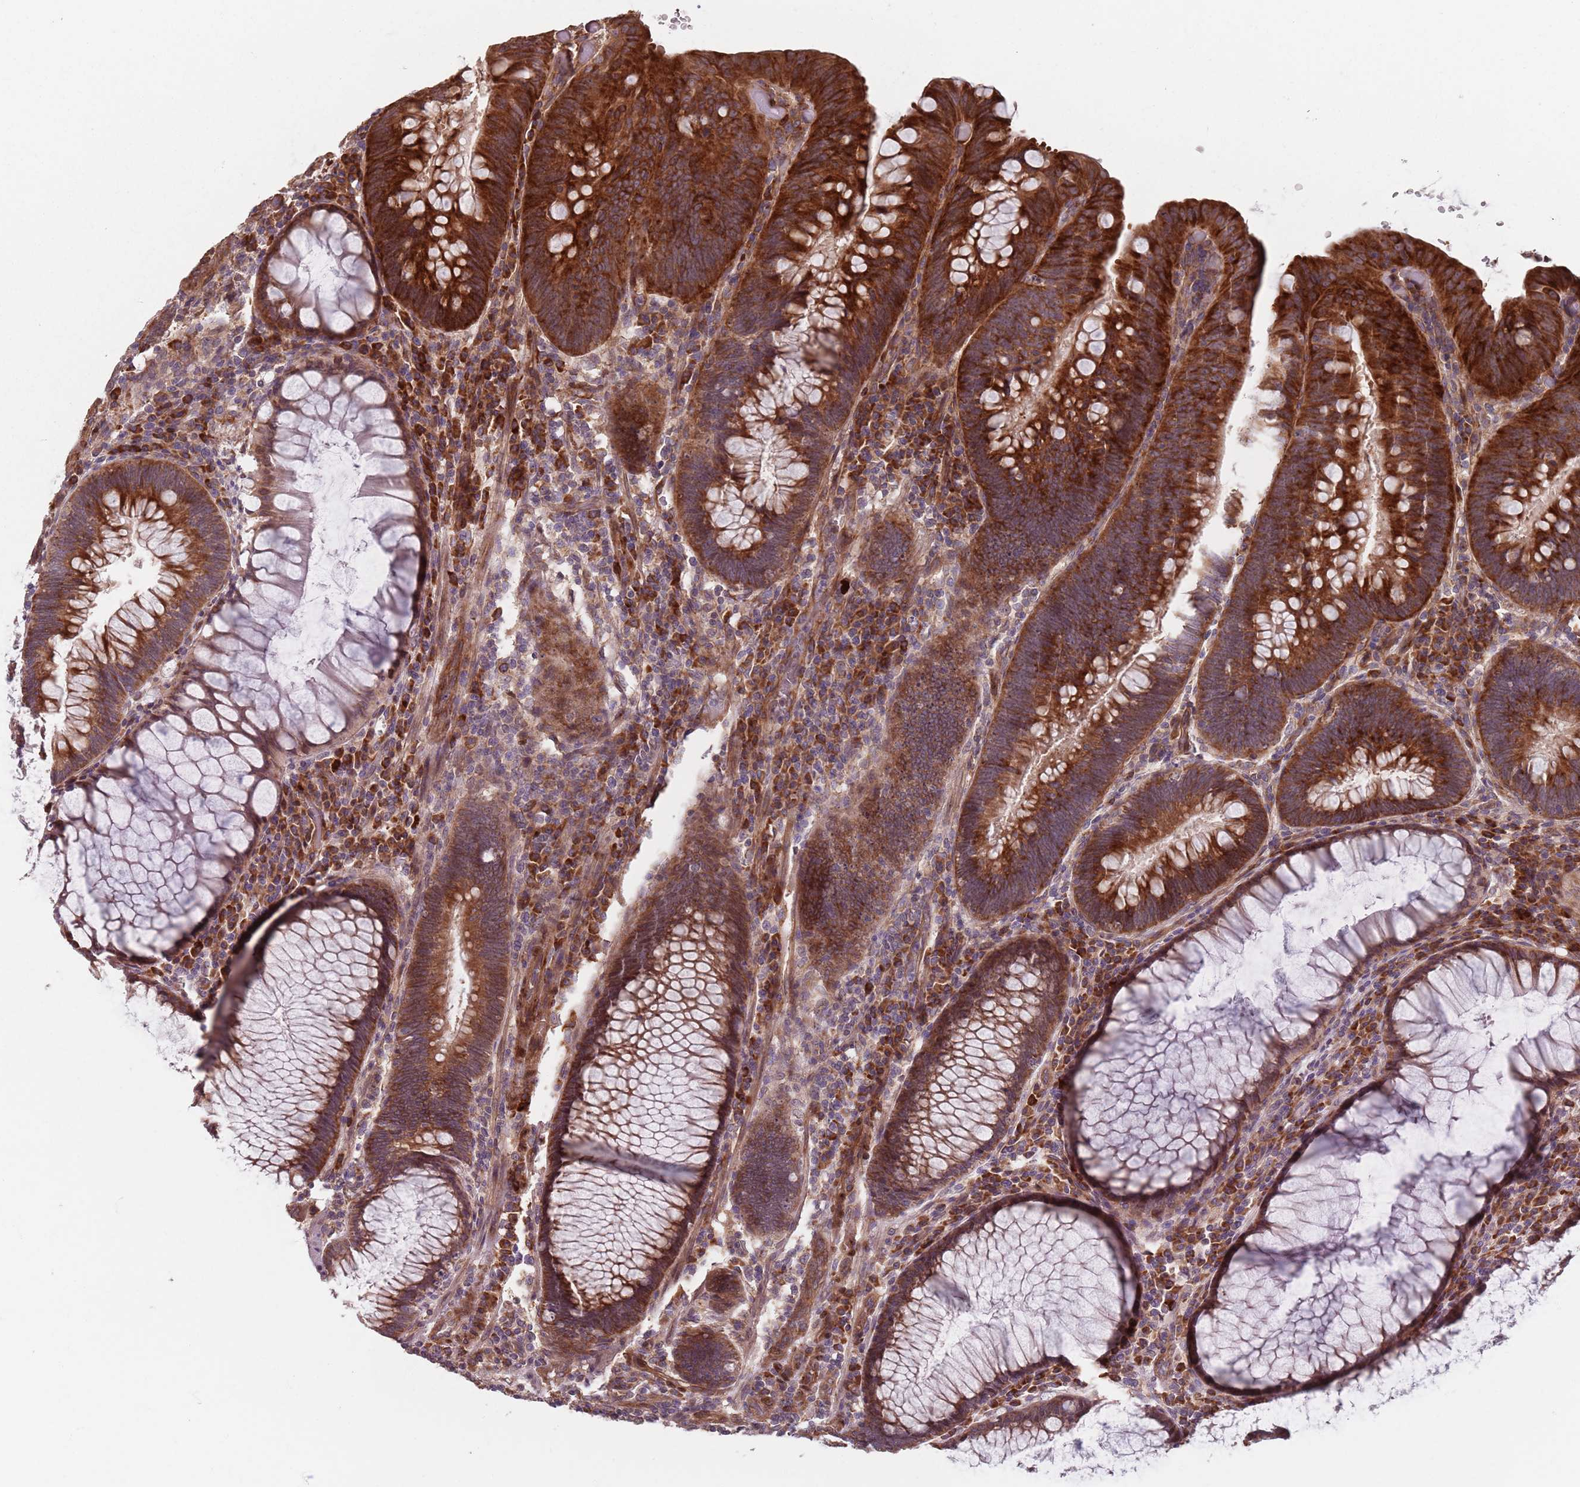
{"staining": {"intensity": "strong", "quantity": ">75%", "location": "cytoplasmic/membranous"}, "tissue": "colorectal cancer", "cell_type": "Tumor cells", "image_type": "cancer", "snomed": [{"axis": "morphology", "description": "Adenocarcinoma, NOS"}, {"axis": "topography", "description": "Rectum"}], "caption": "This image displays IHC staining of human adenocarcinoma (colorectal), with high strong cytoplasmic/membranous expression in approximately >75% of tumor cells.", "gene": "NOTCH3", "patient": {"sex": "female", "age": 75}}